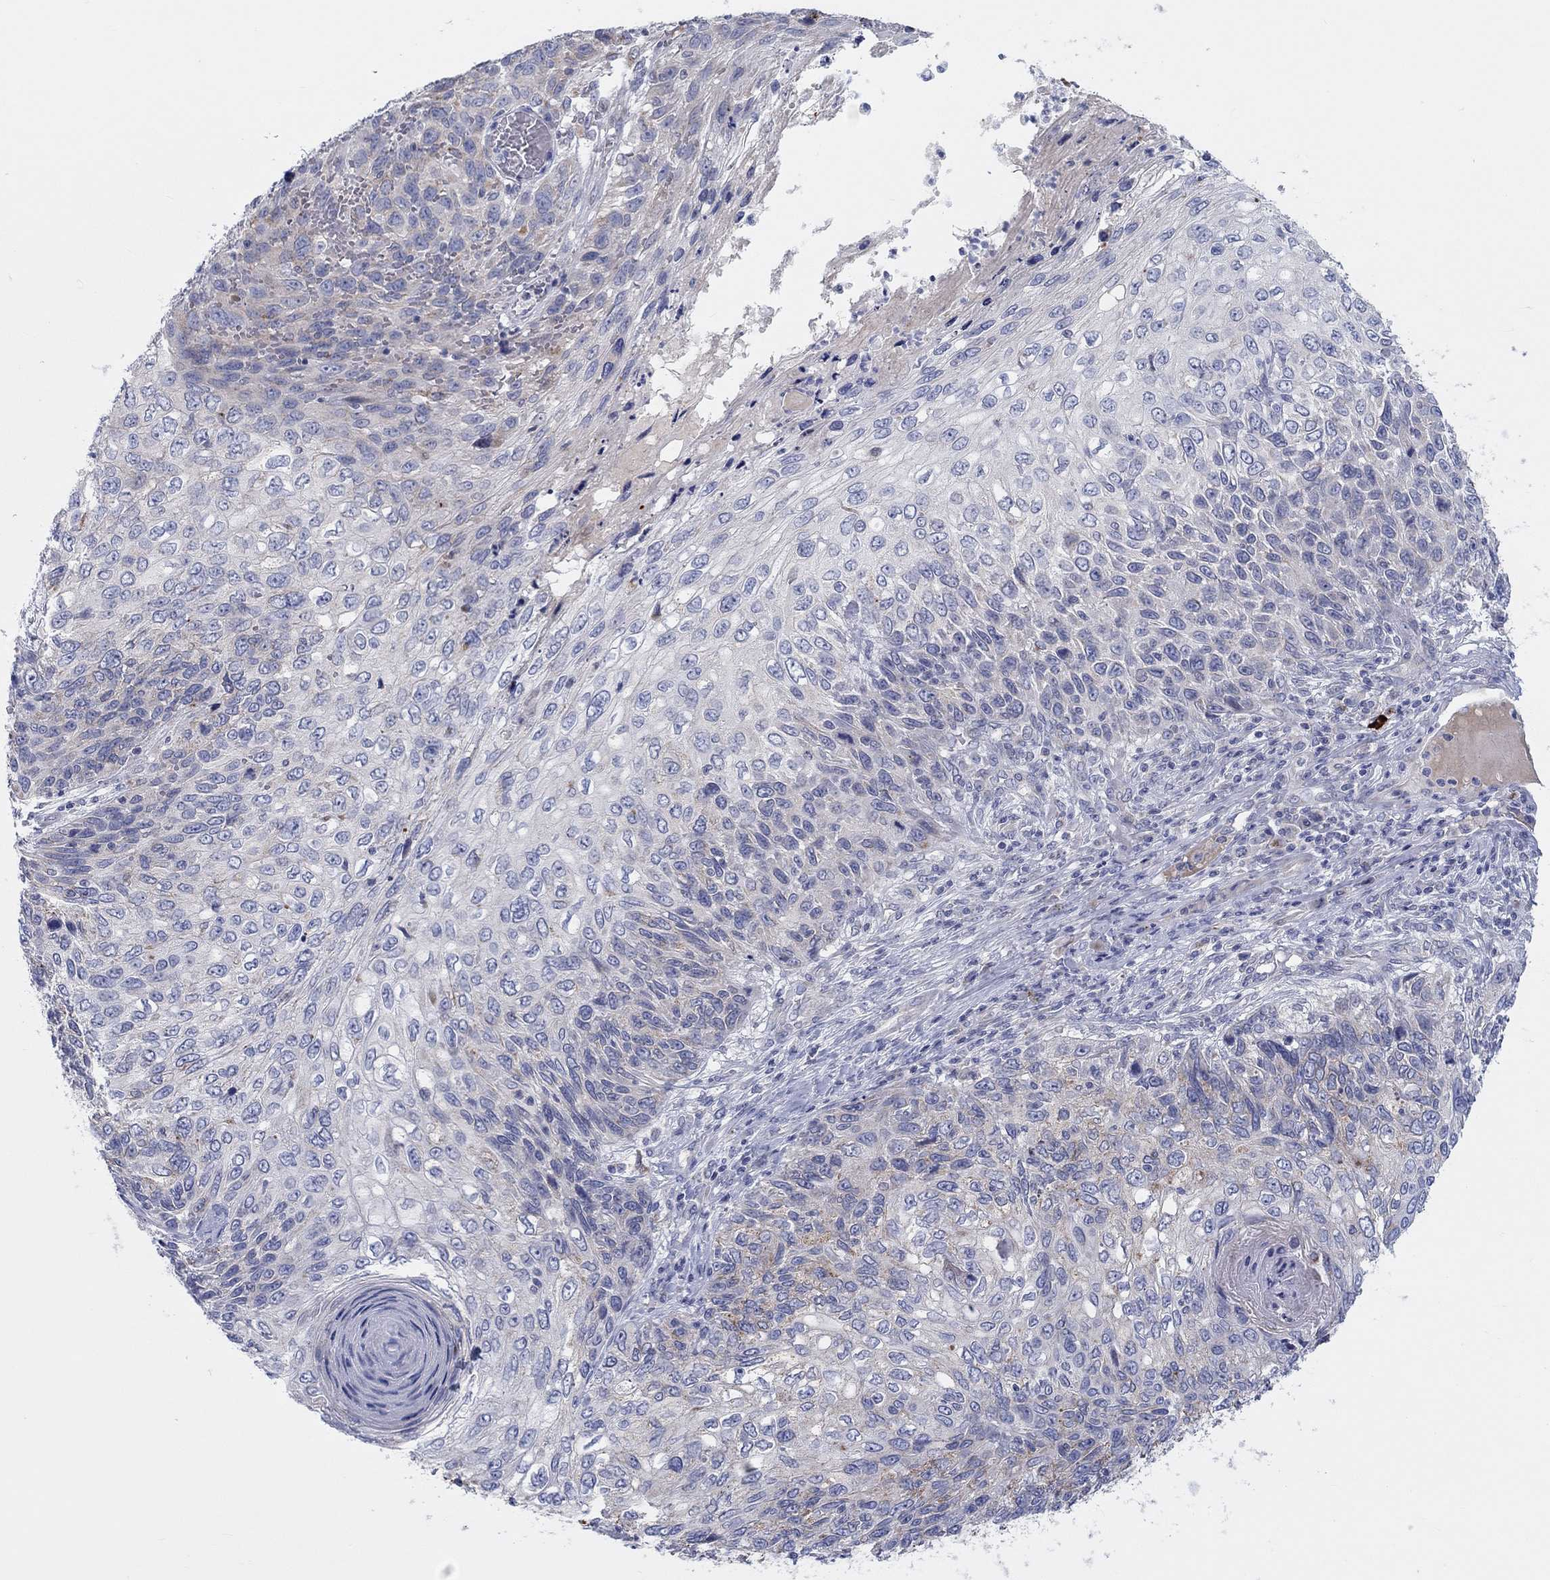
{"staining": {"intensity": "weak", "quantity": "<25%", "location": "cytoplasmic/membranous"}, "tissue": "skin cancer", "cell_type": "Tumor cells", "image_type": "cancer", "snomed": [{"axis": "morphology", "description": "Squamous cell carcinoma, NOS"}, {"axis": "topography", "description": "Skin"}], "caption": "An immunohistochemistry (IHC) photomicrograph of skin cancer (squamous cell carcinoma) is shown. There is no staining in tumor cells of skin cancer (squamous cell carcinoma).", "gene": "BCO2", "patient": {"sex": "male", "age": 92}}